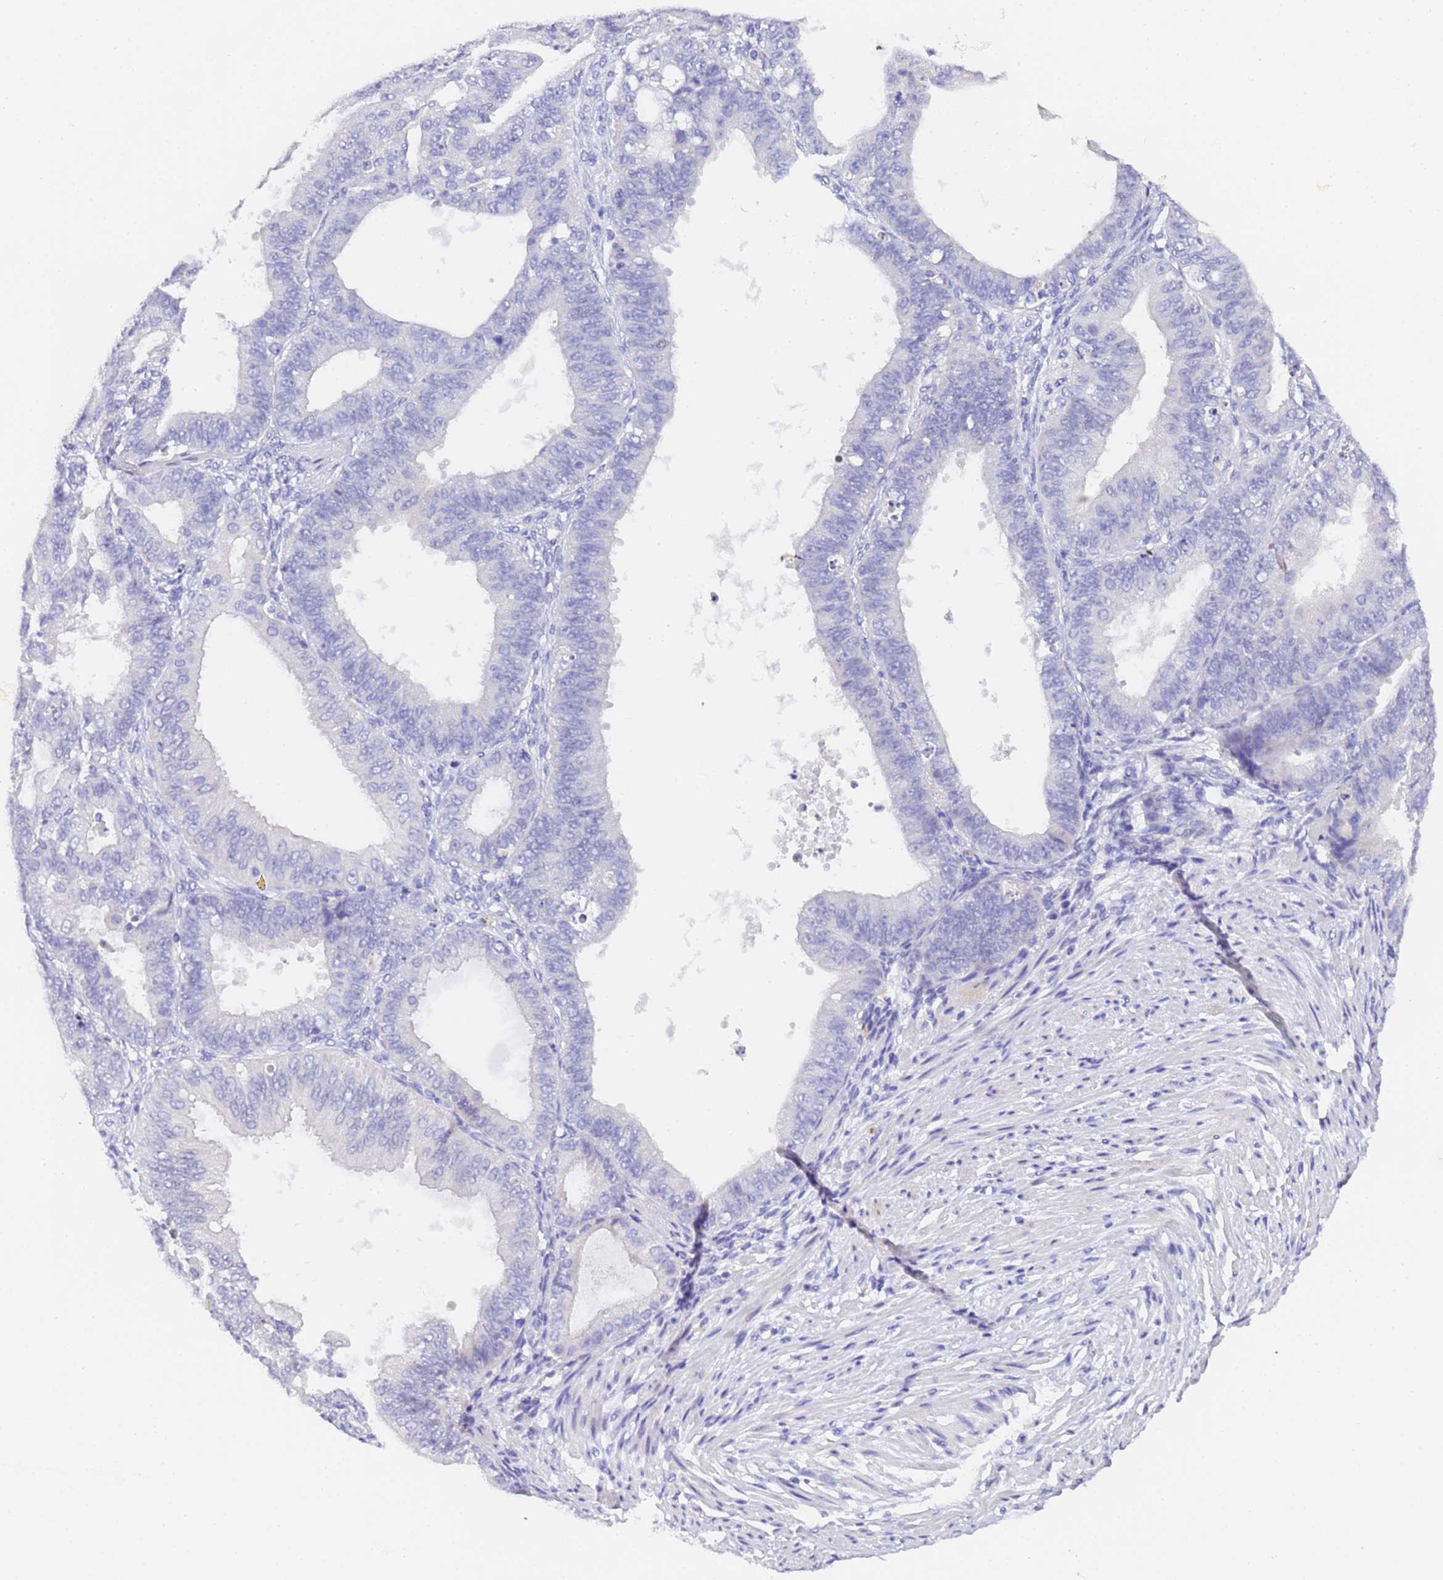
{"staining": {"intensity": "negative", "quantity": "none", "location": "none"}, "tissue": "ovarian cancer", "cell_type": "Tumor cells", "image_type": "cancer", "snomed": [{"axis": "morphology", "description": "Carcinoma, endometroid"}, {"axis": "topography", "description": "Appendix"}, {"axis": "topography", "description": "Ovary"}], "caption": "IHC image of human endometroid carcinoma (ovarian) stained for a protein (brown), which displays no positivity in tumor cells.", "gene": "GABRA1", "patient": {"sex": "female", "age": 42}}